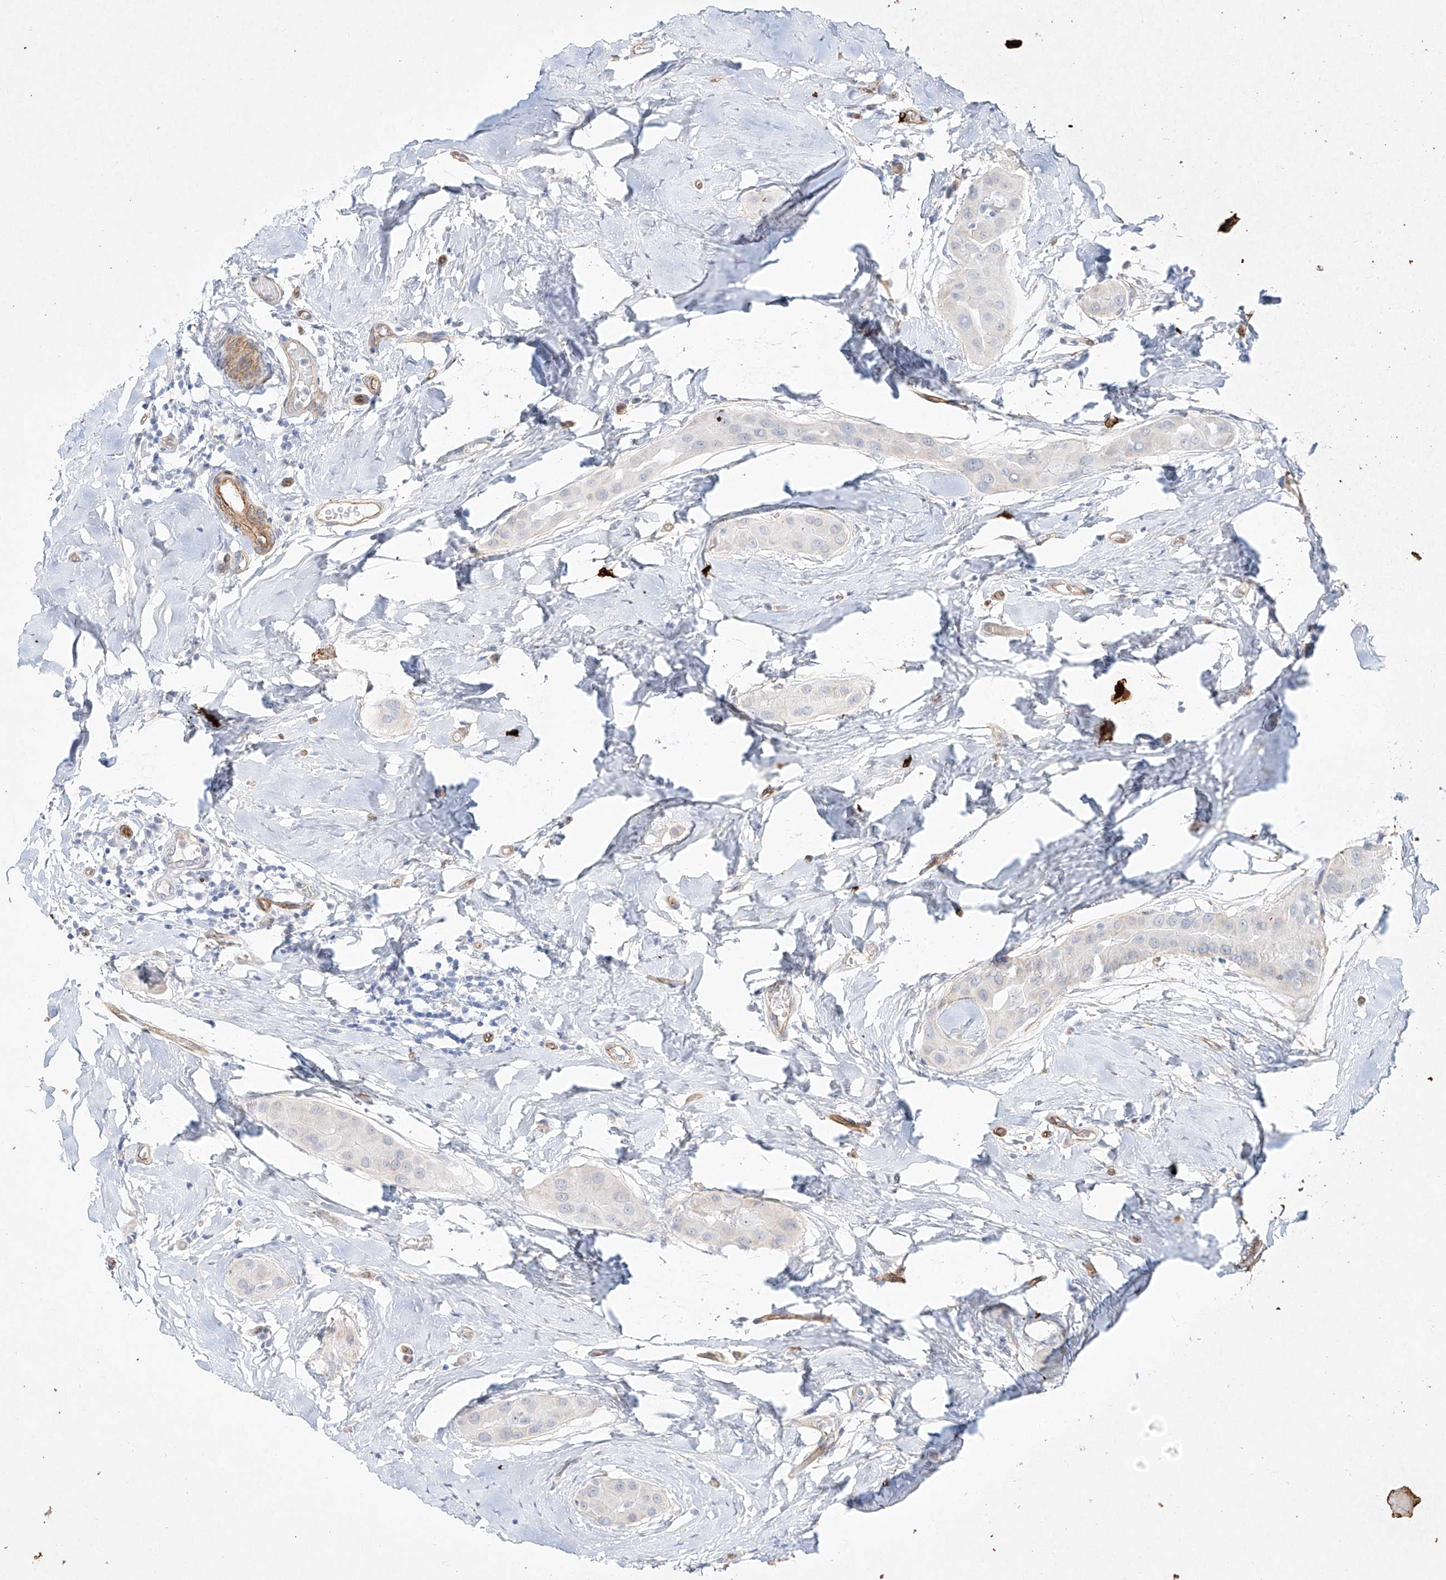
{"staining": {"intensity": "negative", "quantity": "none", "location": "none"}, "tissue": "thyroid cancer", "cell_type": "Tumor cells", "image_type": "cancer", "snomed": [{"axis": "morphology", "description": "Papillary adenocarcinoma, NOS"}, {"axis": "topography", "description": "Thyroid gland"}], "caption": "Tumor cells are negative for protein expression in human papillary adenocarcinoma (thyroid).", "gene": "REEP2", "patient": {"sex": "male", "age": 33}}